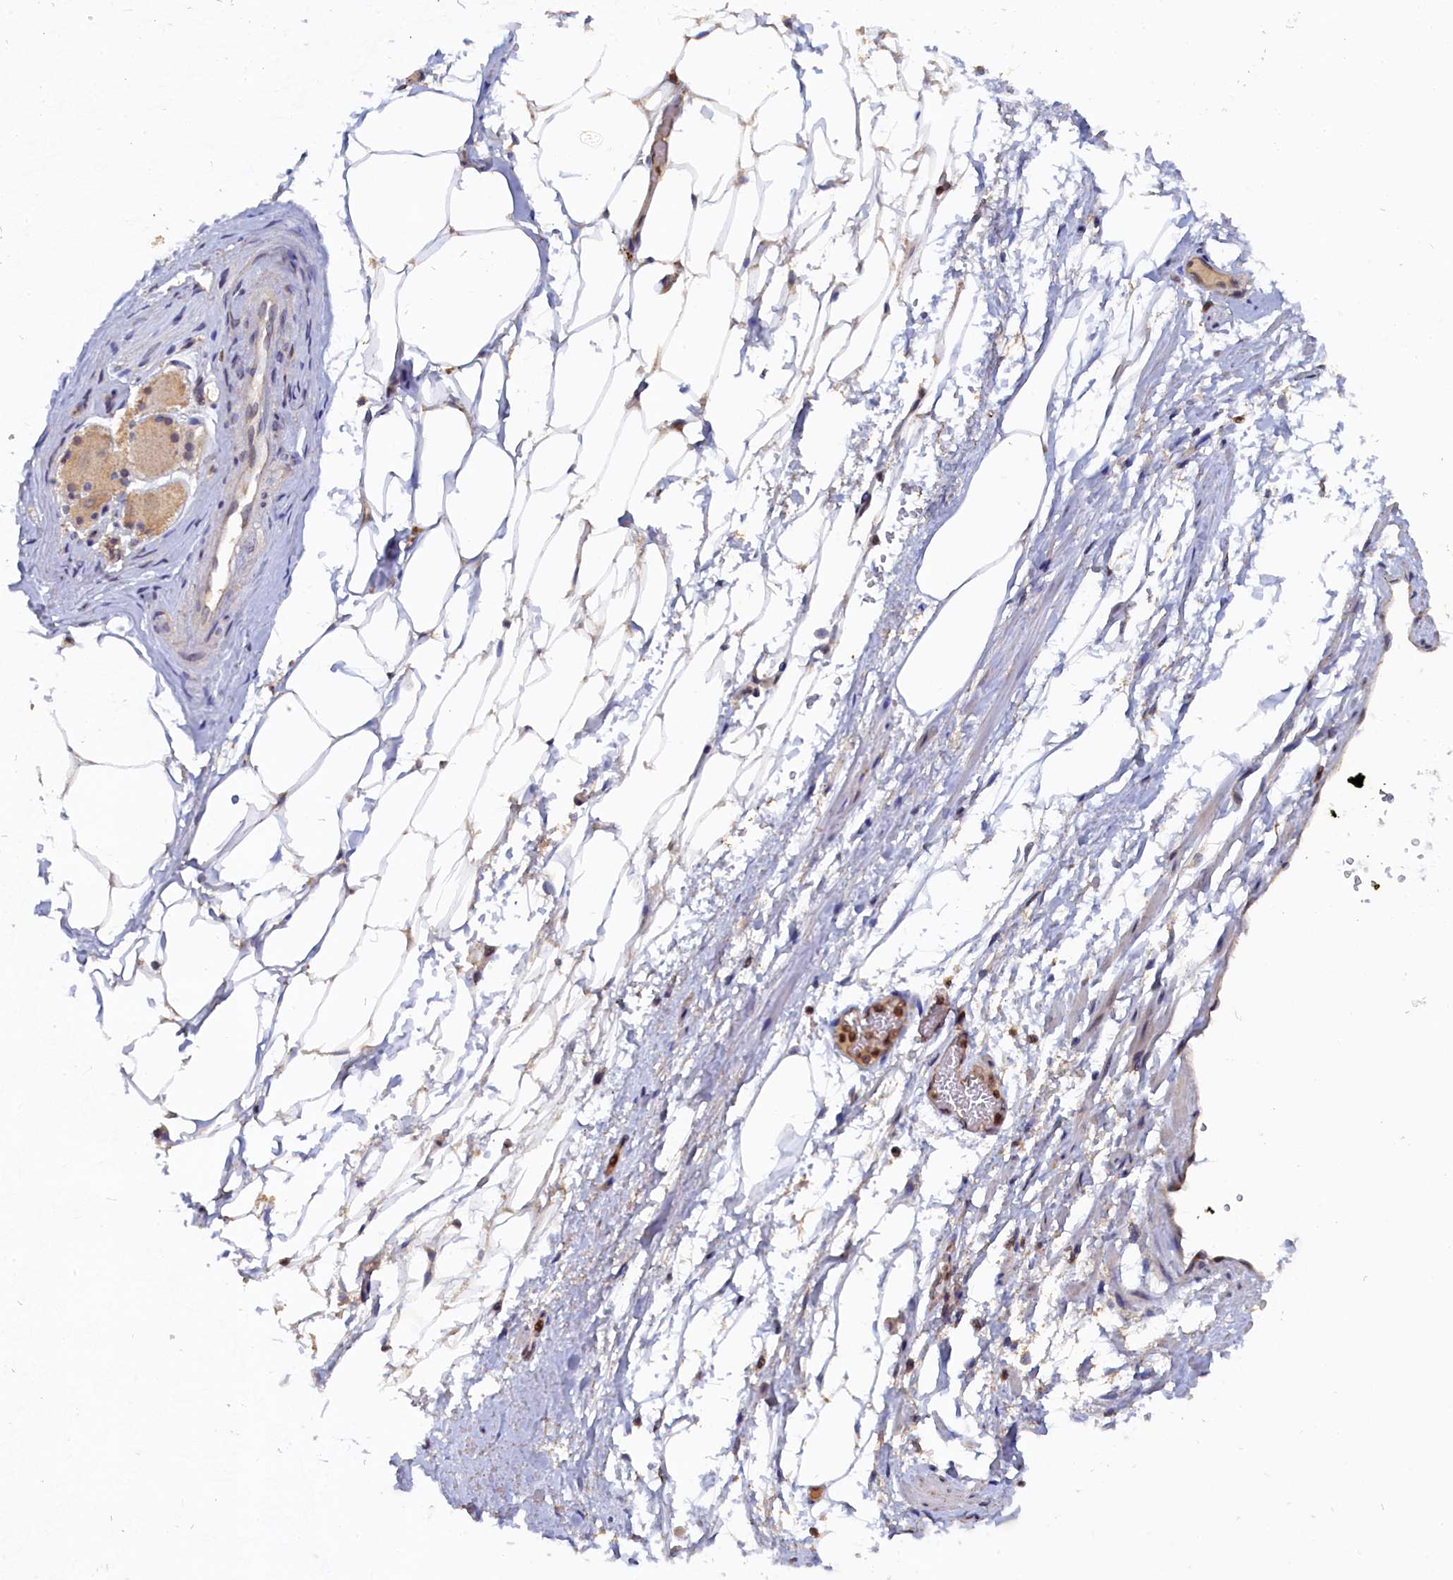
{"staining": {"intensity": "negative", "quantity": "none", "location": "none"}, "tissue": "adipose tissue", "cell_type": "Adipocytes", "image_type": "normal", "snomed": [{"axis": "morphology", "description": "Normal tissue, NOS"}, {"axis": "morphology", "description": "Adenocarcinoma, Low grade"}, {"axis": "topography", "description": "Prostate"}, {"axis": "topography", "description": "Peripheral nerve tissue"}], "caption": "Micrograph shows no significant protein expression in adipocytes of unremarkable adipose tissue. (Brightfield microscopy of DAB IHC at high magnification).", "gene": "ANKEF1", "patient": {"sex": "male", "age": 63}}